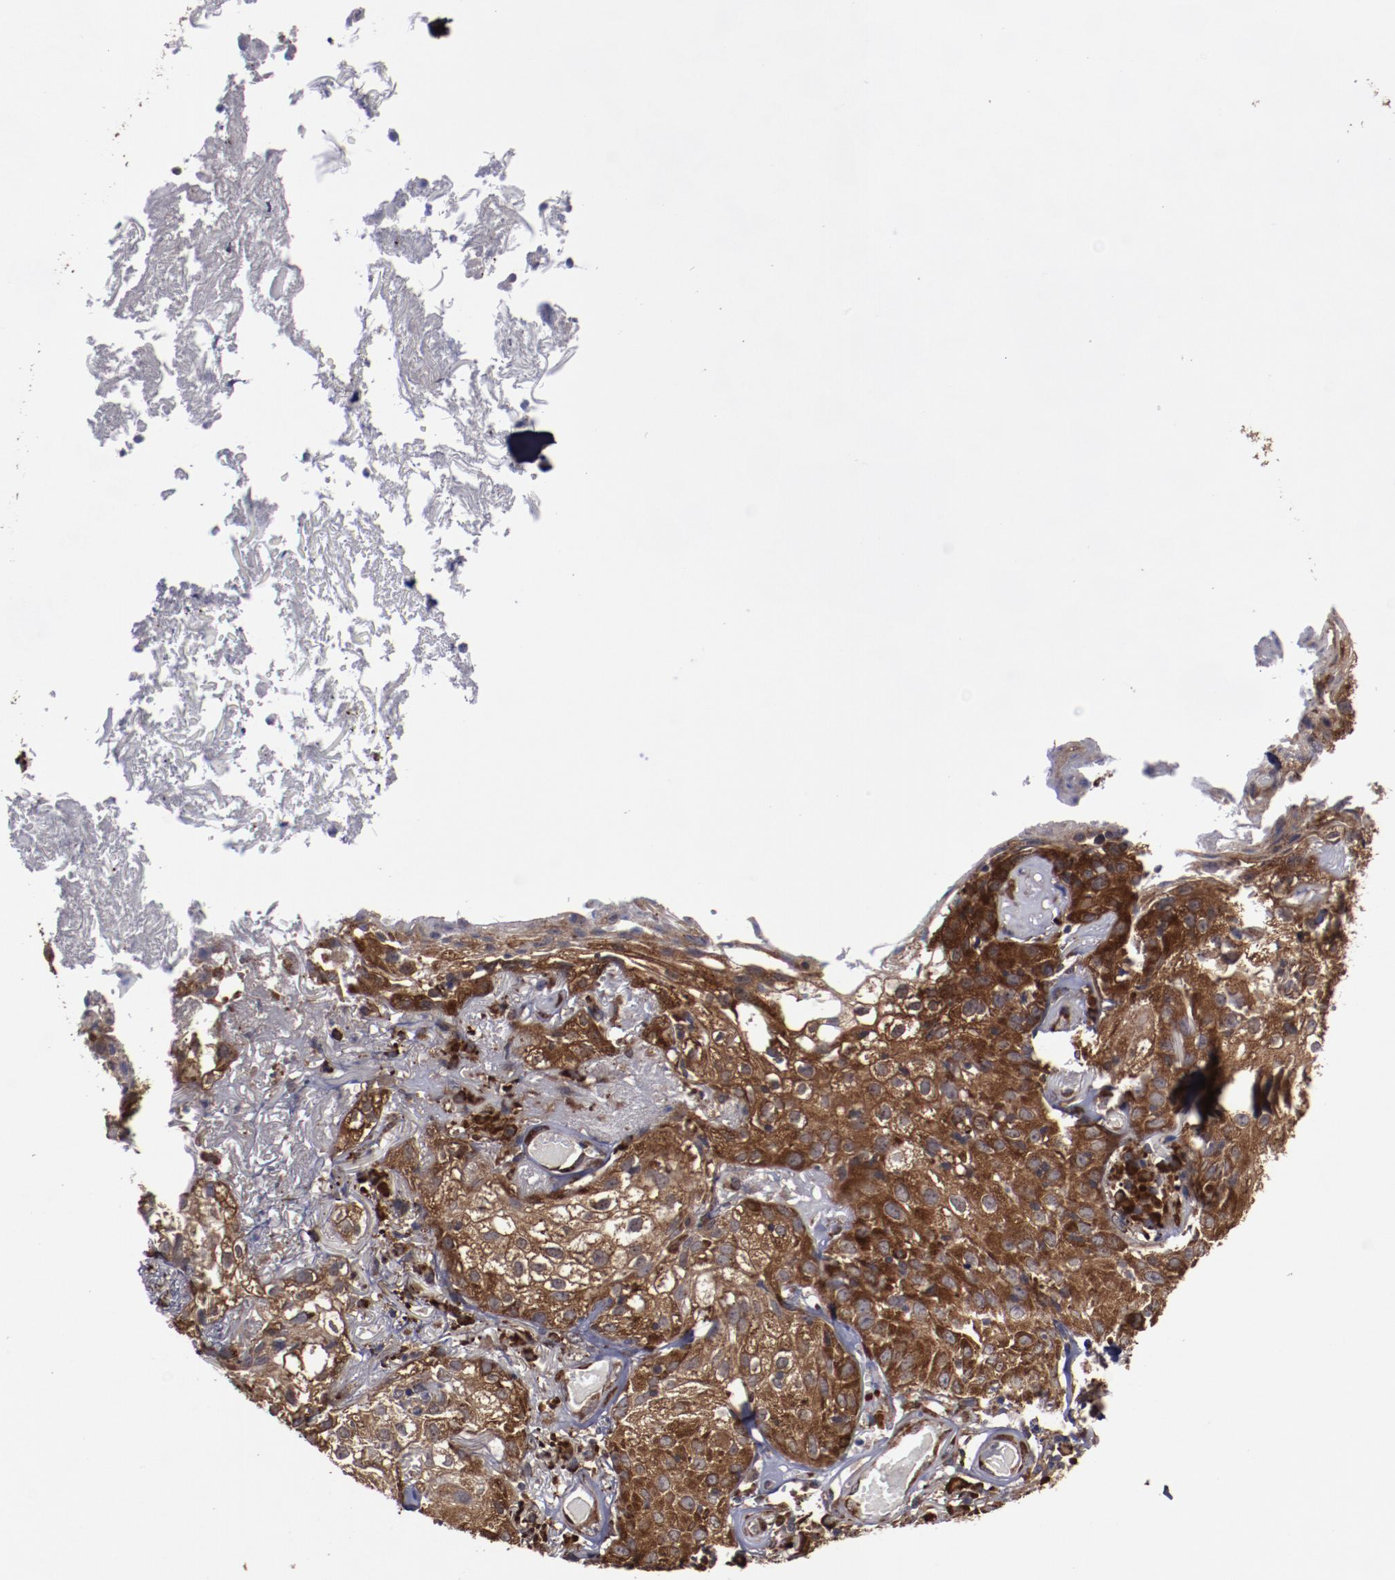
{"staining": {"intensity": "strong", "quantity": ">75%", "location": "cytoplasmic/membranous"}, "tissue": "skin cancer", "cell_type": "Tumor cells", "image_type": "cancer", "snomed": [{"axis": "morphology", "description": "Squamous cell carcinoma, NOS"}, {"axis": "topography", "description": "Skin"}], "caption": "Skin squamous cell carcinoma tissue reveals strong cytoplasmic/membranous positivity in approximately >75% of tumor cells, visualized by immunohistochemistry.", "gene": "RPS4Y1", "patient": {"sex": "male", "age": 65}}